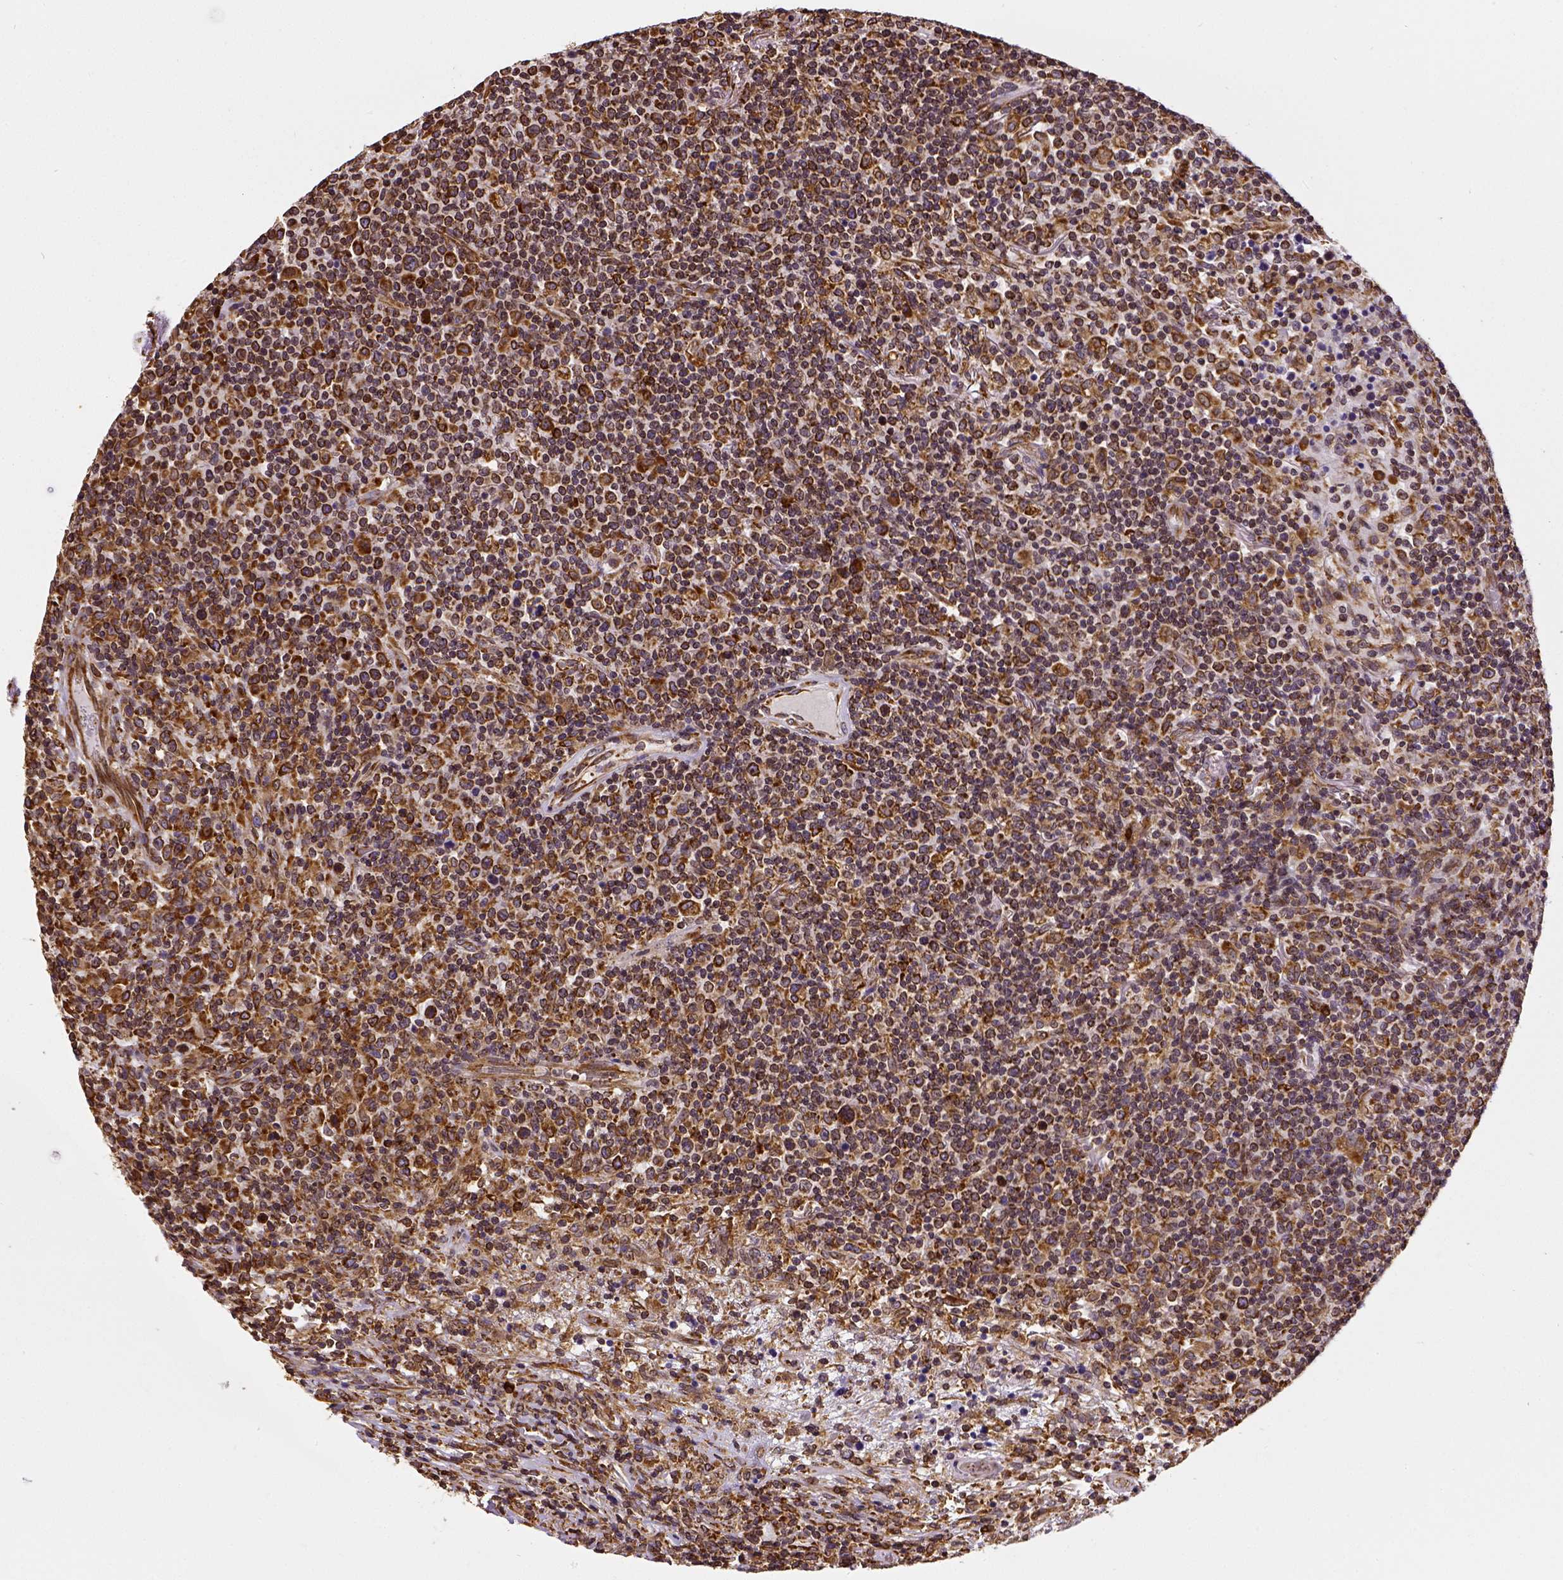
{"staining": {"intensity": "strong", "quantity": ">75%", "location": "cytoplasmic/membranous"}, "tissue": "lymphoma", "cell_type": "Tumor cells", "image_type": "cancer", "snomed": [{"axis": "morphology", "description": "Malignant lymphoma, non-Hodgkin's type, High grade"}, {"axis": "topography", "description": "Lung"}], "caption": "A brown stain highlights strong cytoplasmic/membranous staining of a protein in lymphoma tumor cells.", "gene": "MTDH", "patient": {"sex": "male", "age": 79}}